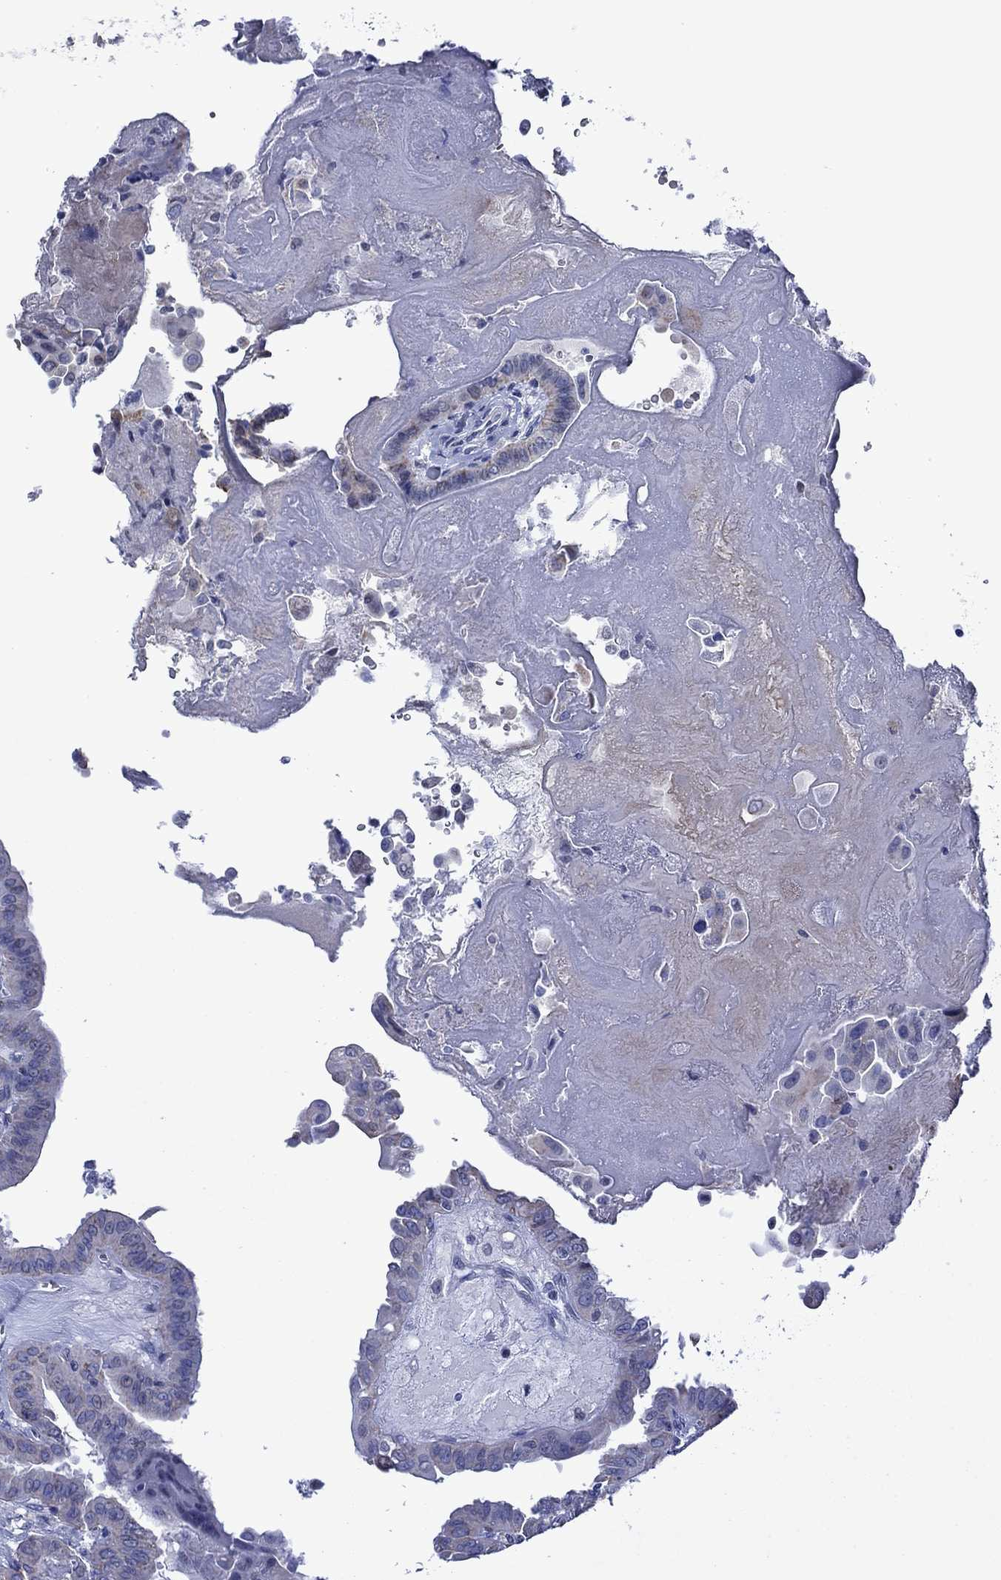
{"staining": {"intensity": "negative", "quantity": "none", "location": "none"}, "tissue": "thyroid cancer", "cell_type": "Tumor cells", "image_type": "cancer", "snomed": [{"axis": "morphology", "description": "Papillary adenocarcinoma, NOS"}, {"axis": "topography", "description": "Thyroid gland"}], "caption": "The photomicrograph shows no staining of tumor cells in thyroid papillary adenocarcinoma. (IHC, brightfield microscopy, high magnification).", "gene": "PIWIL1", "patient": {"sex": "female", "age": 37}}